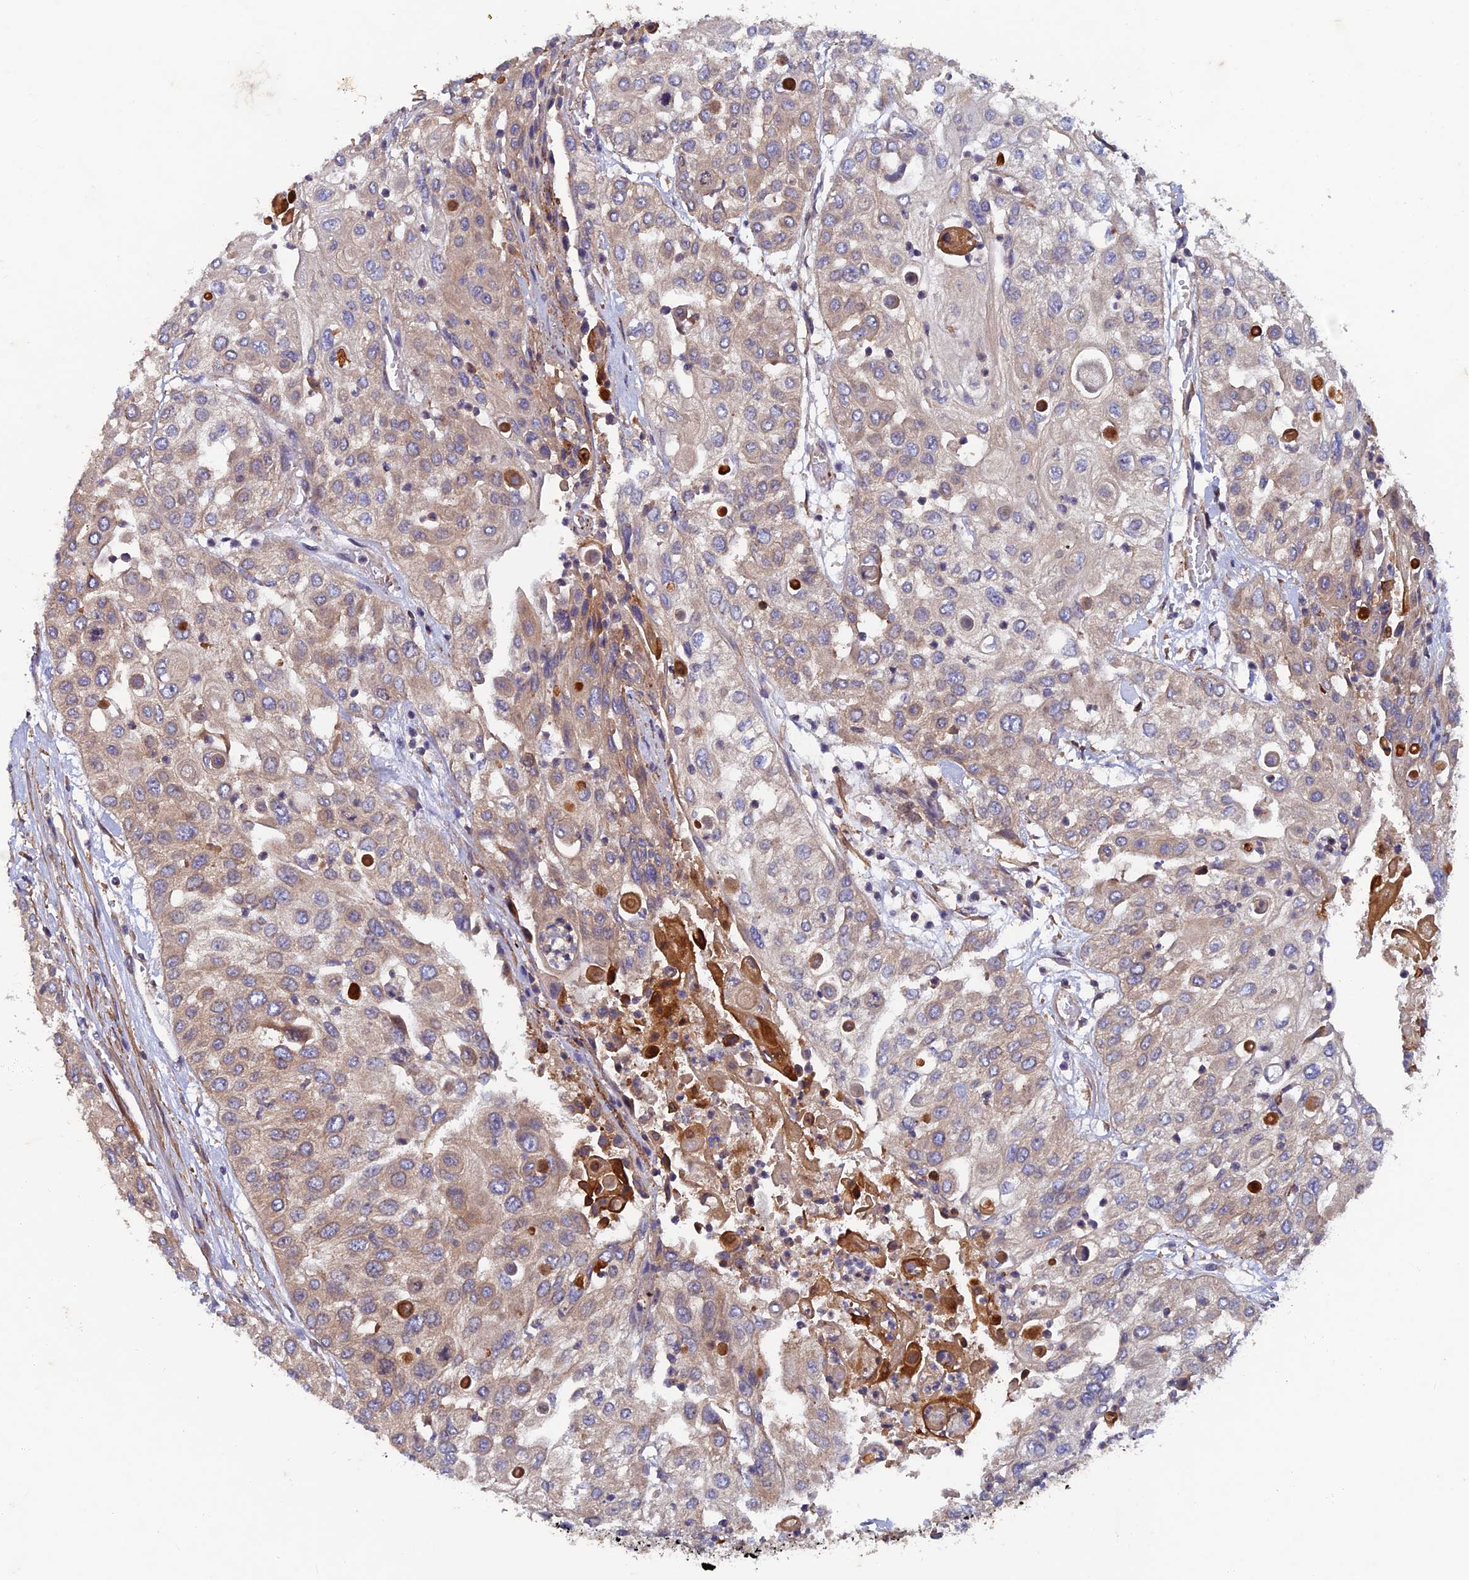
{"staining": {"intensity": "weak", "quantity": "25%-75%", "location": "cytoplasmic/membranous"}, "tissue": "urothelial cancer", "cell_type": "Tumor cells", "image_type": "cancer", "snomed": [{"axis": "morphology", "description": "Urothelial carcinoma, High grade"}, {"axis": "topography", "description": "Urinary bladder"}], "caption": "Urothelial cancer stained with DAB (3,3'-diaminobenzidine) immunohistochemistry (IHC) demonstrates low levels of weak cytoplasmic/membranous staining in about 25%-75% of tumor cells.", "gene": "NCAPG", "patient": {"sex": "female", "age": 79}}